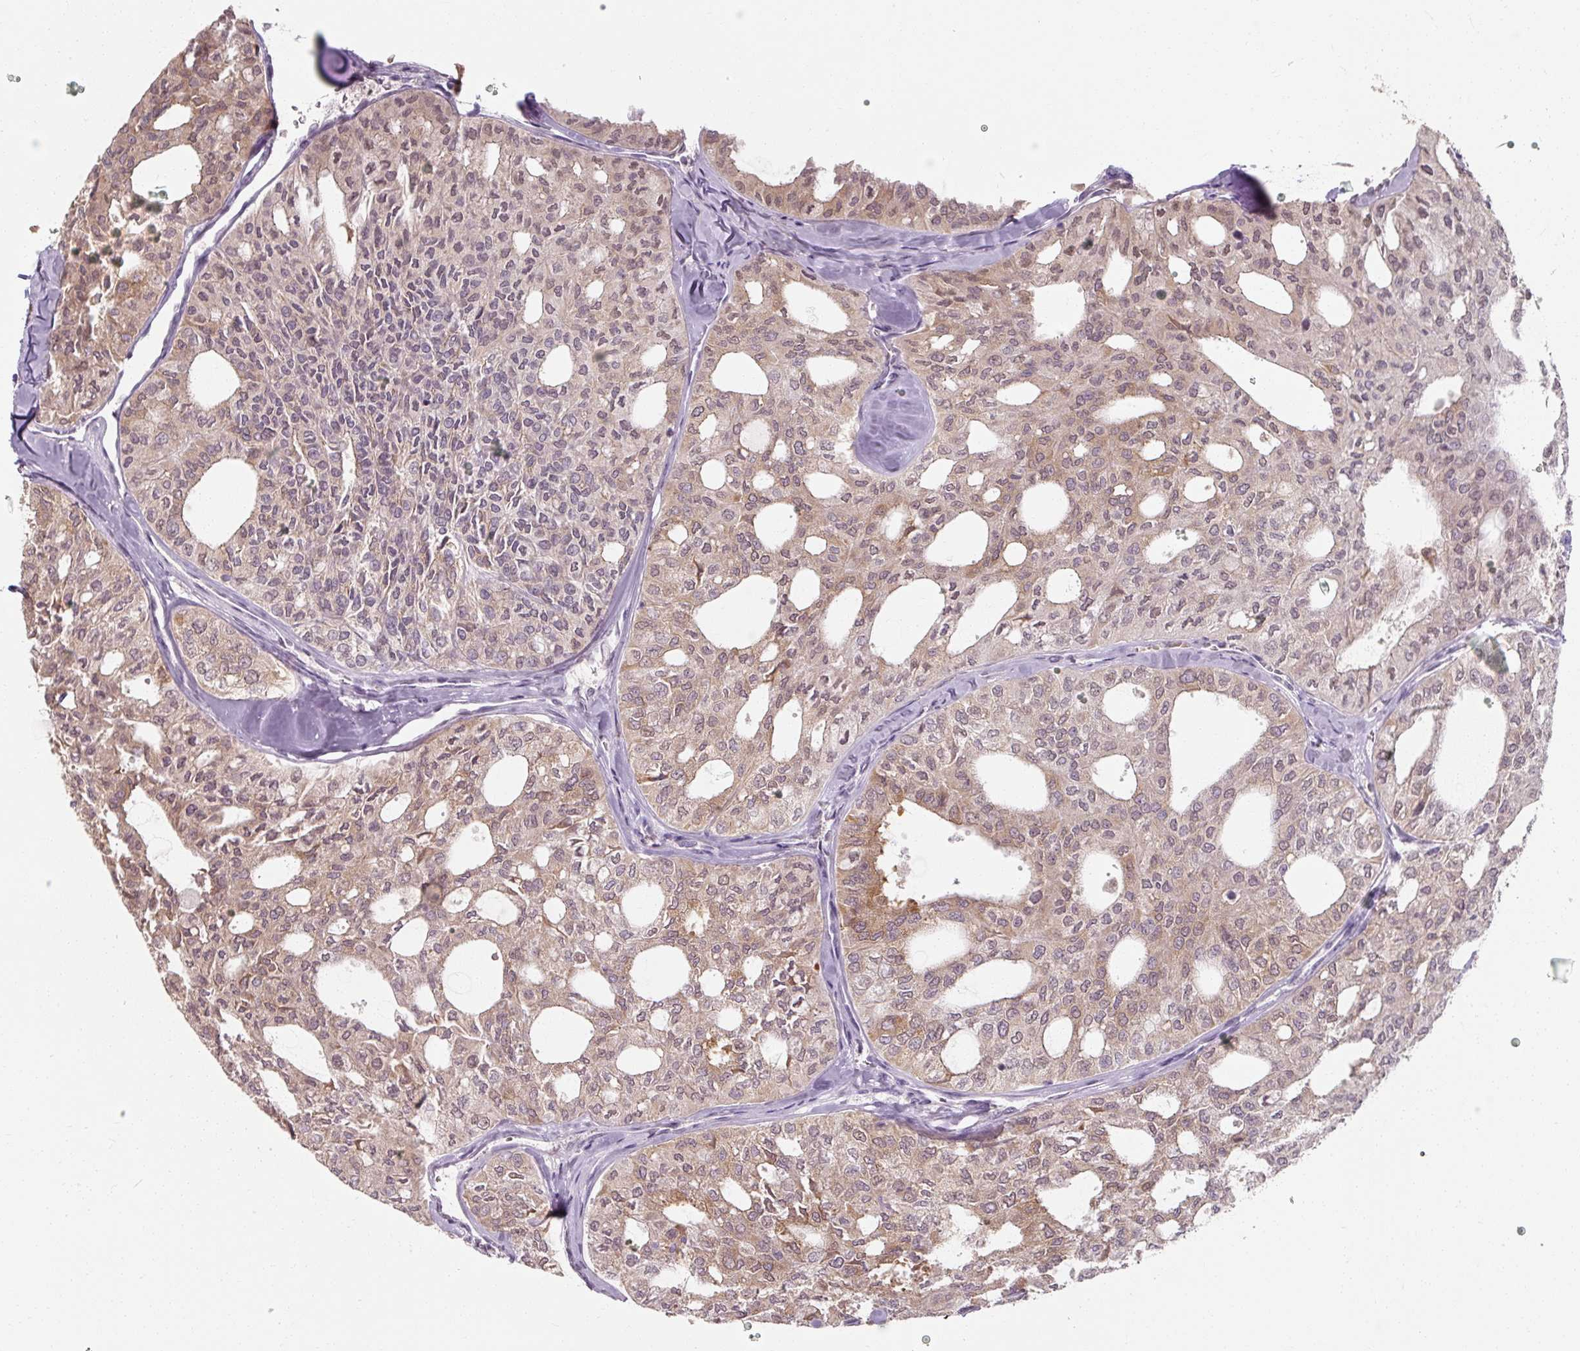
{"staining": {"intensity": "weak", "quantity": "25%-75%", "location": "cytoplasmic/membranous,nuclear"}, "tissue": "thyroid cancer", "cell_type": "Tumor cells", "image_type": "cancer", "snomed": [{"axis": "morphology", "description": "Follicular adenoma carcinoma, NOS"}, {"axis": "topography", "description": "Thyroid gland"}], "caption": "High-magnification brightfield microscopy of thyroid cancer (follicular adenoma carcinoma) stained with DAB (brown) and counterstained with hematoxylin (blue). tumor cells exhibit weak cytoplasmic/membranous and nuclear expression is appreciated in approximately25%-75% of cells.", "gene": "ZFTRAF1", "patient": {"sex": "male", "age": 75}}